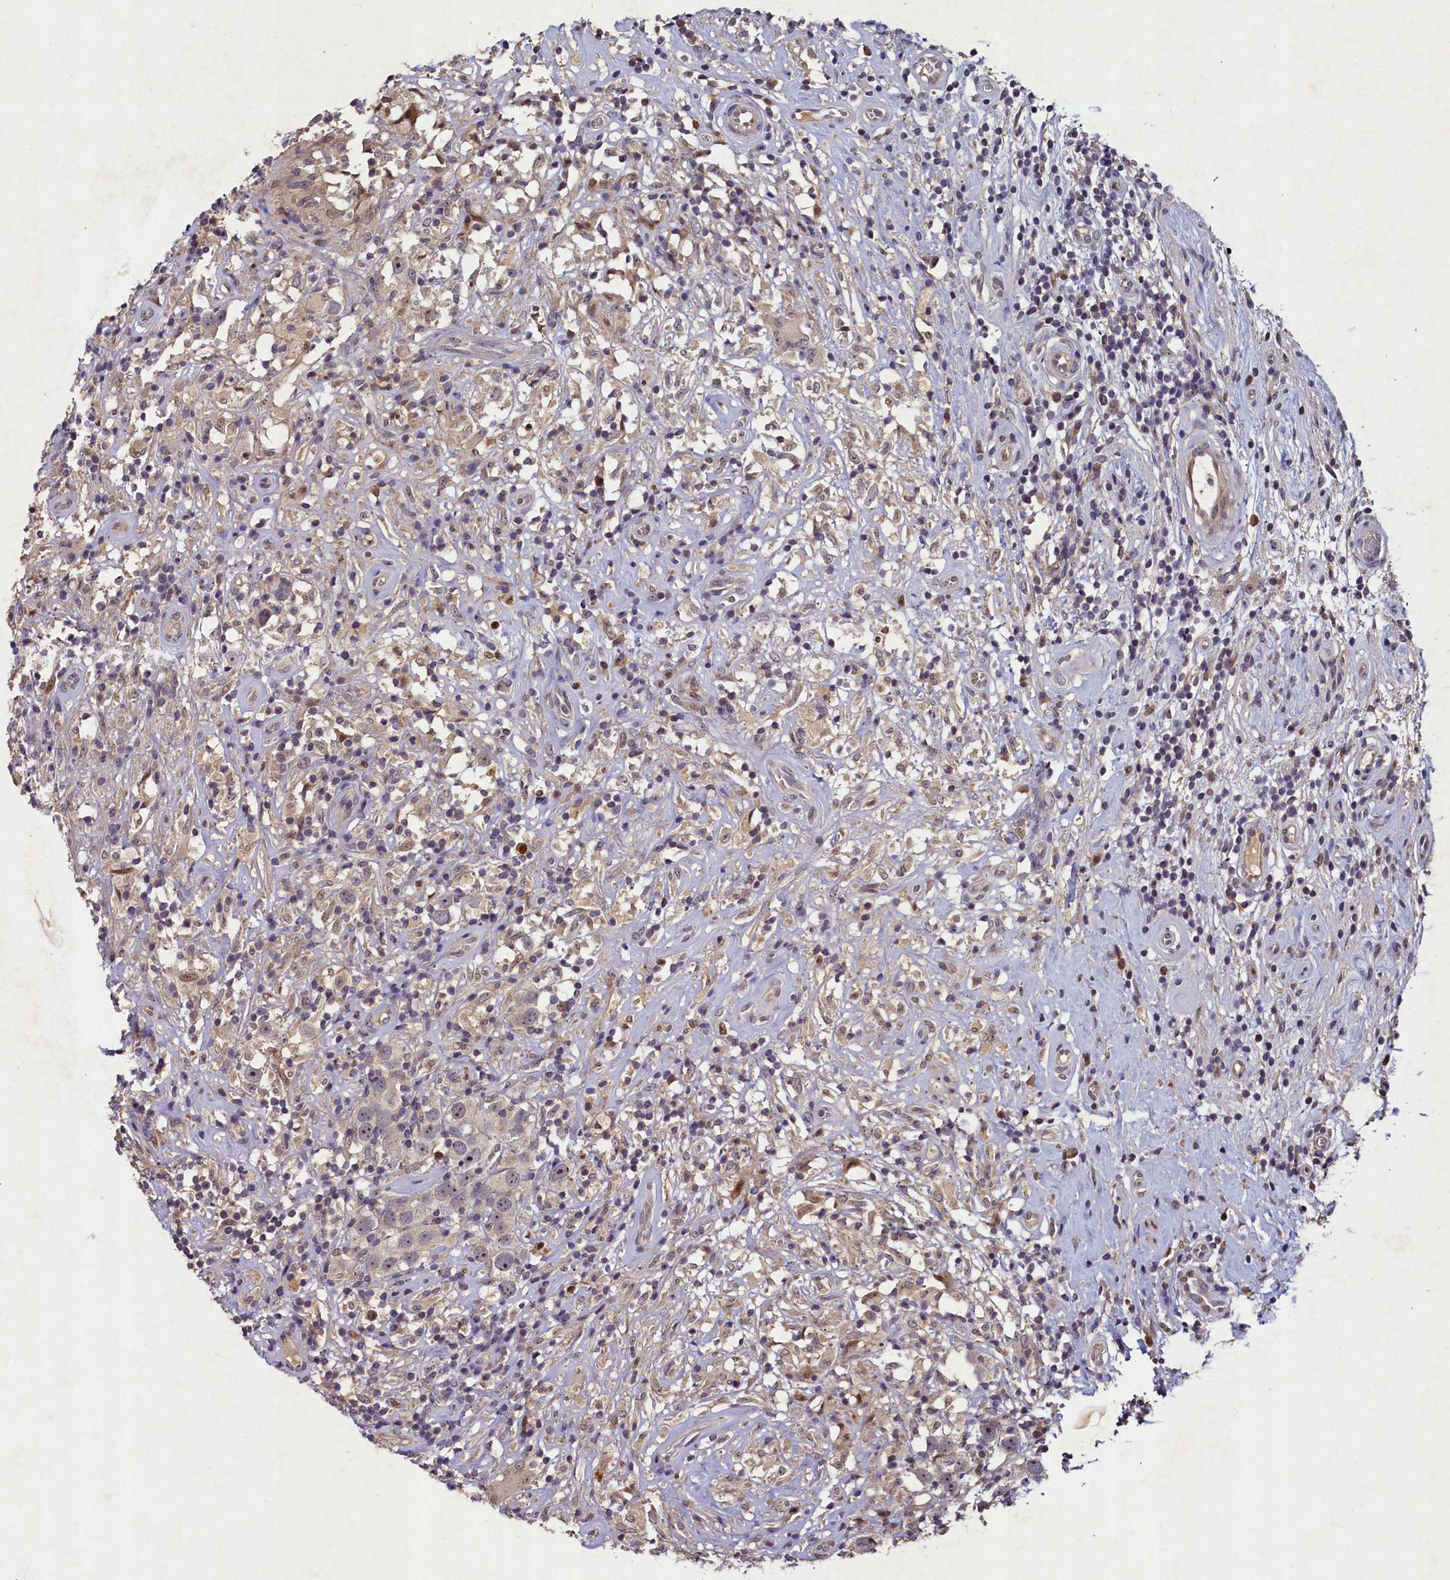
{"staining": {"intensity": "negative", "quantity": "none", "location": "none"}, "tissue": "testis cancer", "cell_type": "Tumor cells", "image_type": "cancer", "snomed": [{"axis": "morphology", "description": "Seminoma, NOS"}, {"axis": "topography", "description": "Testis"}], "caption": "Seminoma (testis) was stained to show a protein in brown. There is no significant staining in tumor cells.", "gene": "LATS2", "patient": {"sex": "male", "age": 49}}